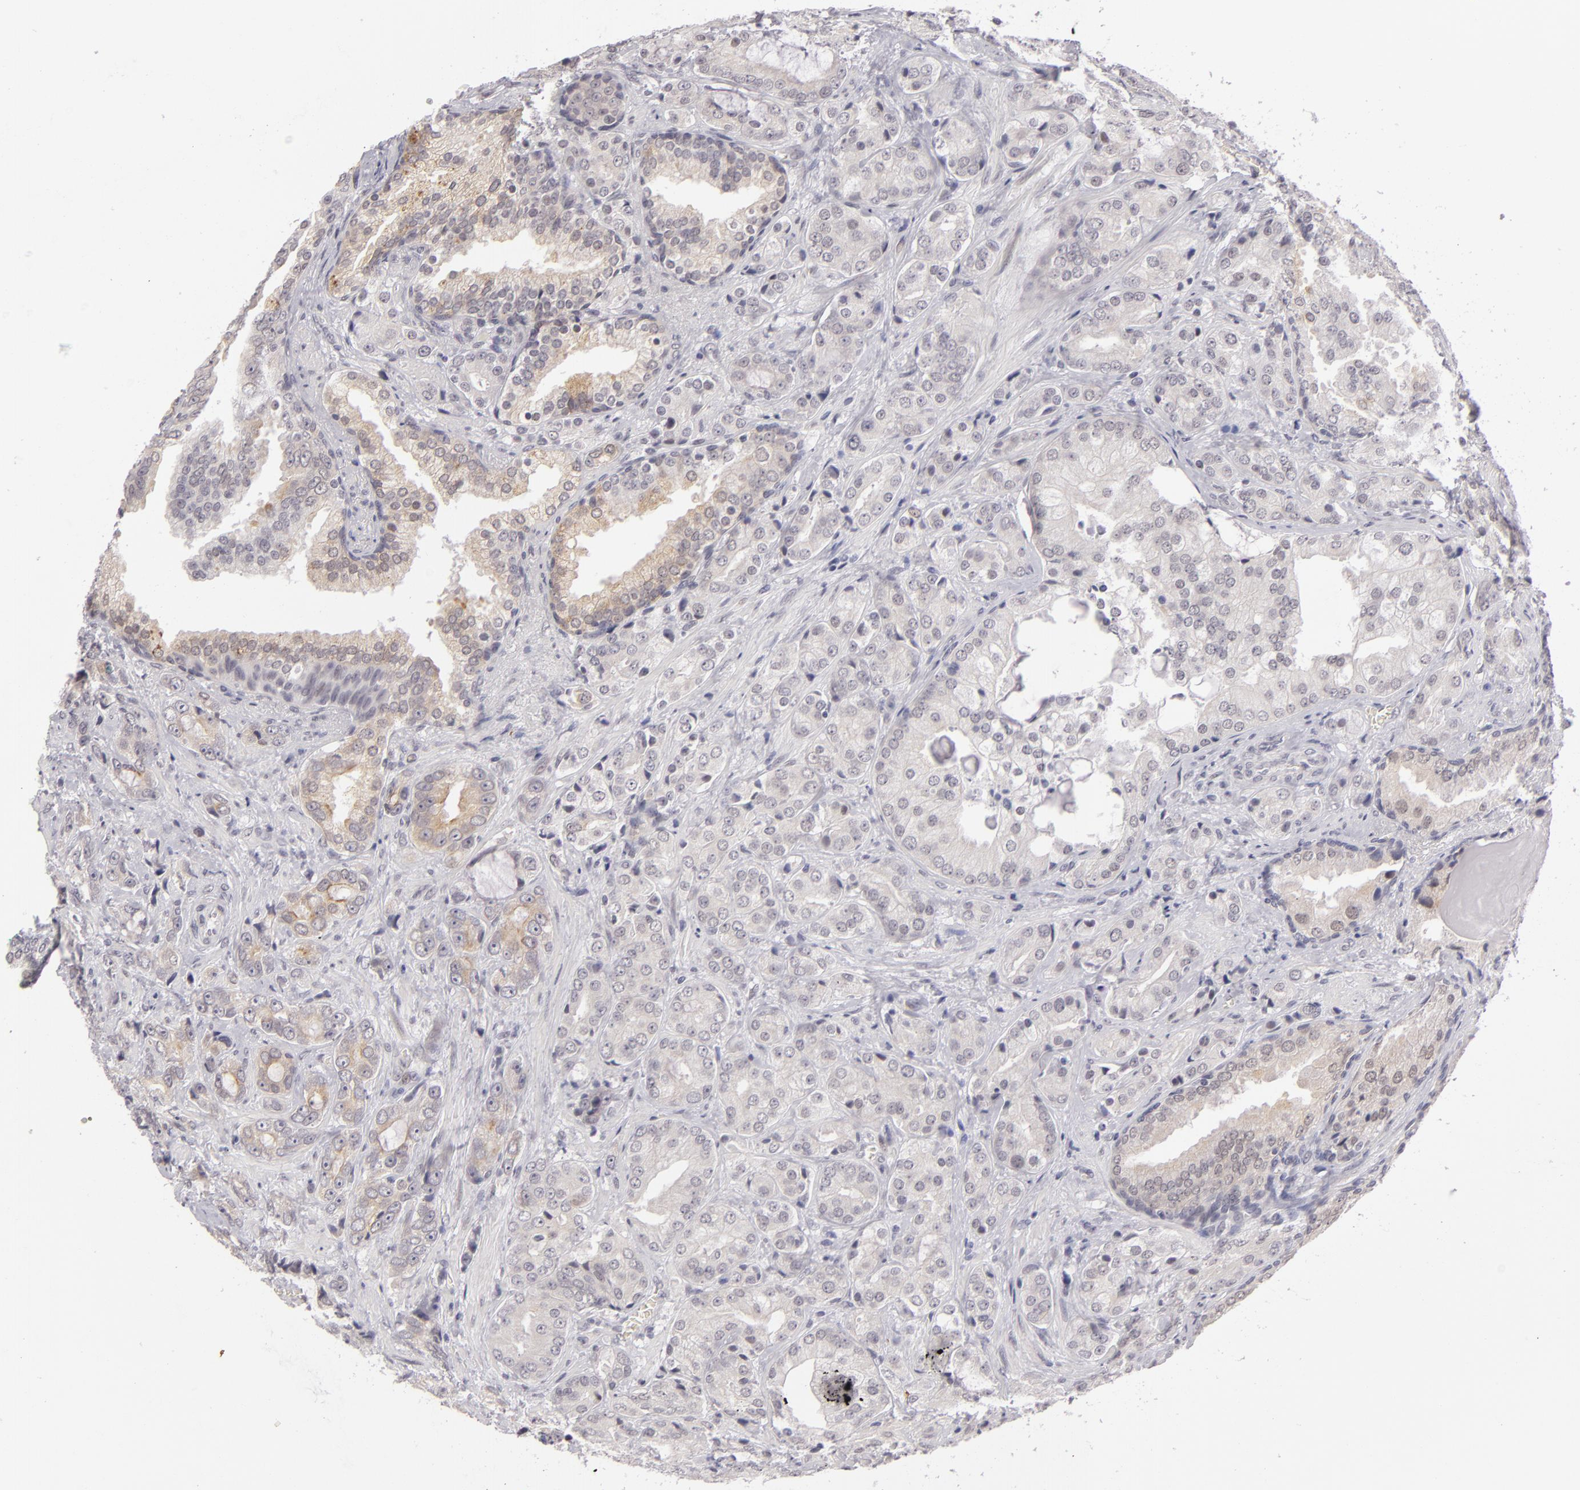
{"staining": {"intensity": "weak", "quantity": "25%-75%", "location": "cytoplasmic/membranous"}, "tissue": "prostate cancer", "cell_type": "Tumor cells", "image_type": "cancer", "snomed": [{"axis": "morphology", "description": "Adenocarcinoma, Medium grade"}, {"axis": "topography", "description": "Prostate"}], "caption": "Protein staining of prostate cancer (adenocarcinoma (medium-grade)) tissue exhibits weak cytoplasmic/membranous expression in approximately 25%-75% of tumor cells.", "gene": "ZNF205", "patient": {"sex": "male", "age": 70}}